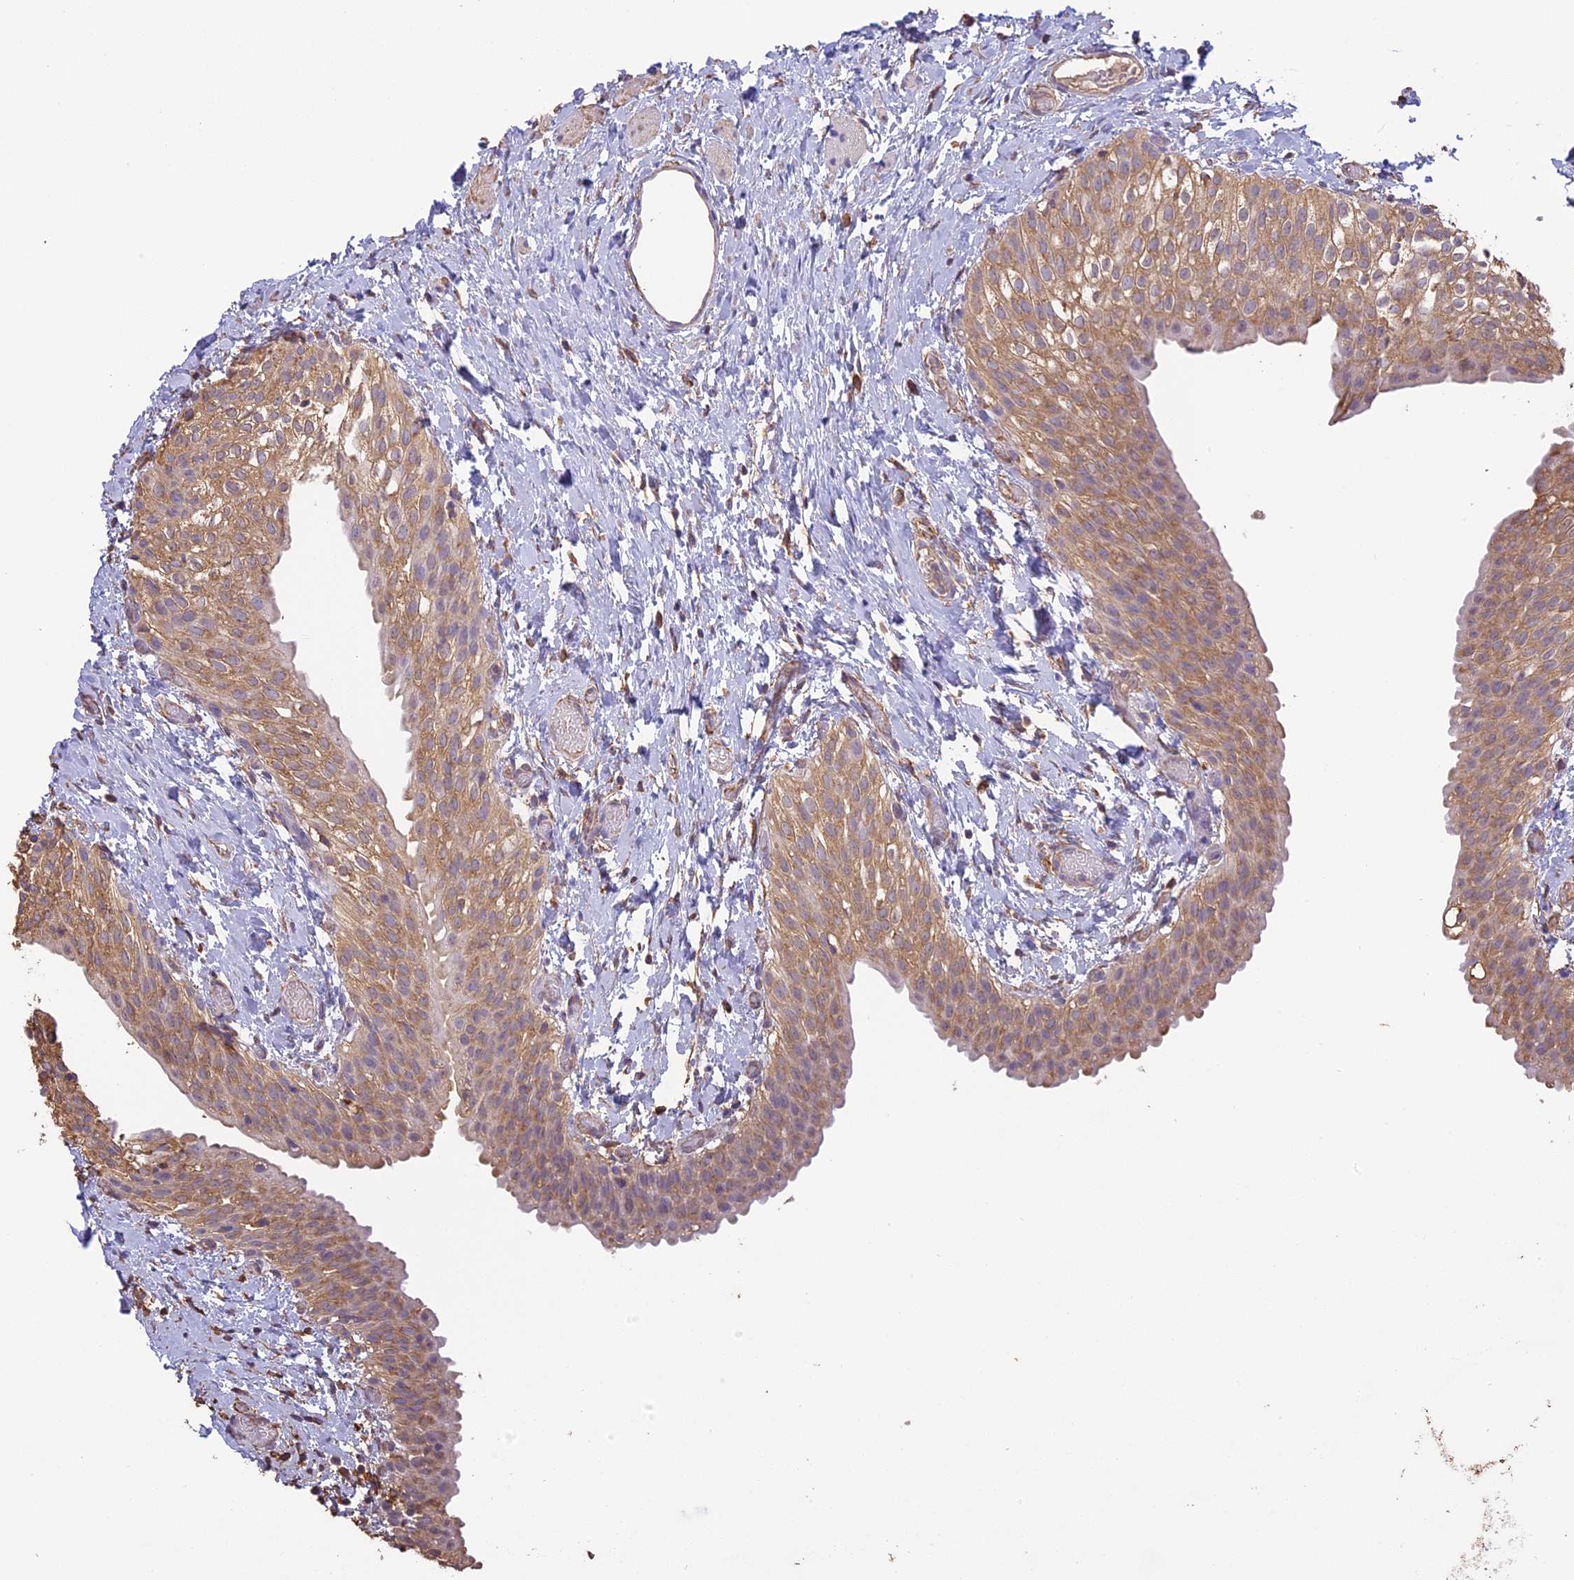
{"staining": {"intensity": "moderate", "quantity": ">75%", "location": "cytoplasmic/membranous"}, "tissue": "urinary bladder", "cell_type": "Urothelial cells", "image_type": "normal", "snomed": [{"axis": "morphology", "description": "Normal tissue, NOS"}, {"axis": "topography", "description": "Urinary bladder"}], "caption": "Unremarkable urinary bladder demonstrates moderate cytoplasmic/membranous expression in about >75% of urothelial cells, visualized by immunohistochemistry. The protein is shown in brown color, while the nuclei are stained blue.", "gene": "ARHGAP19", "patient": {"sex": "male", "age": 1}}